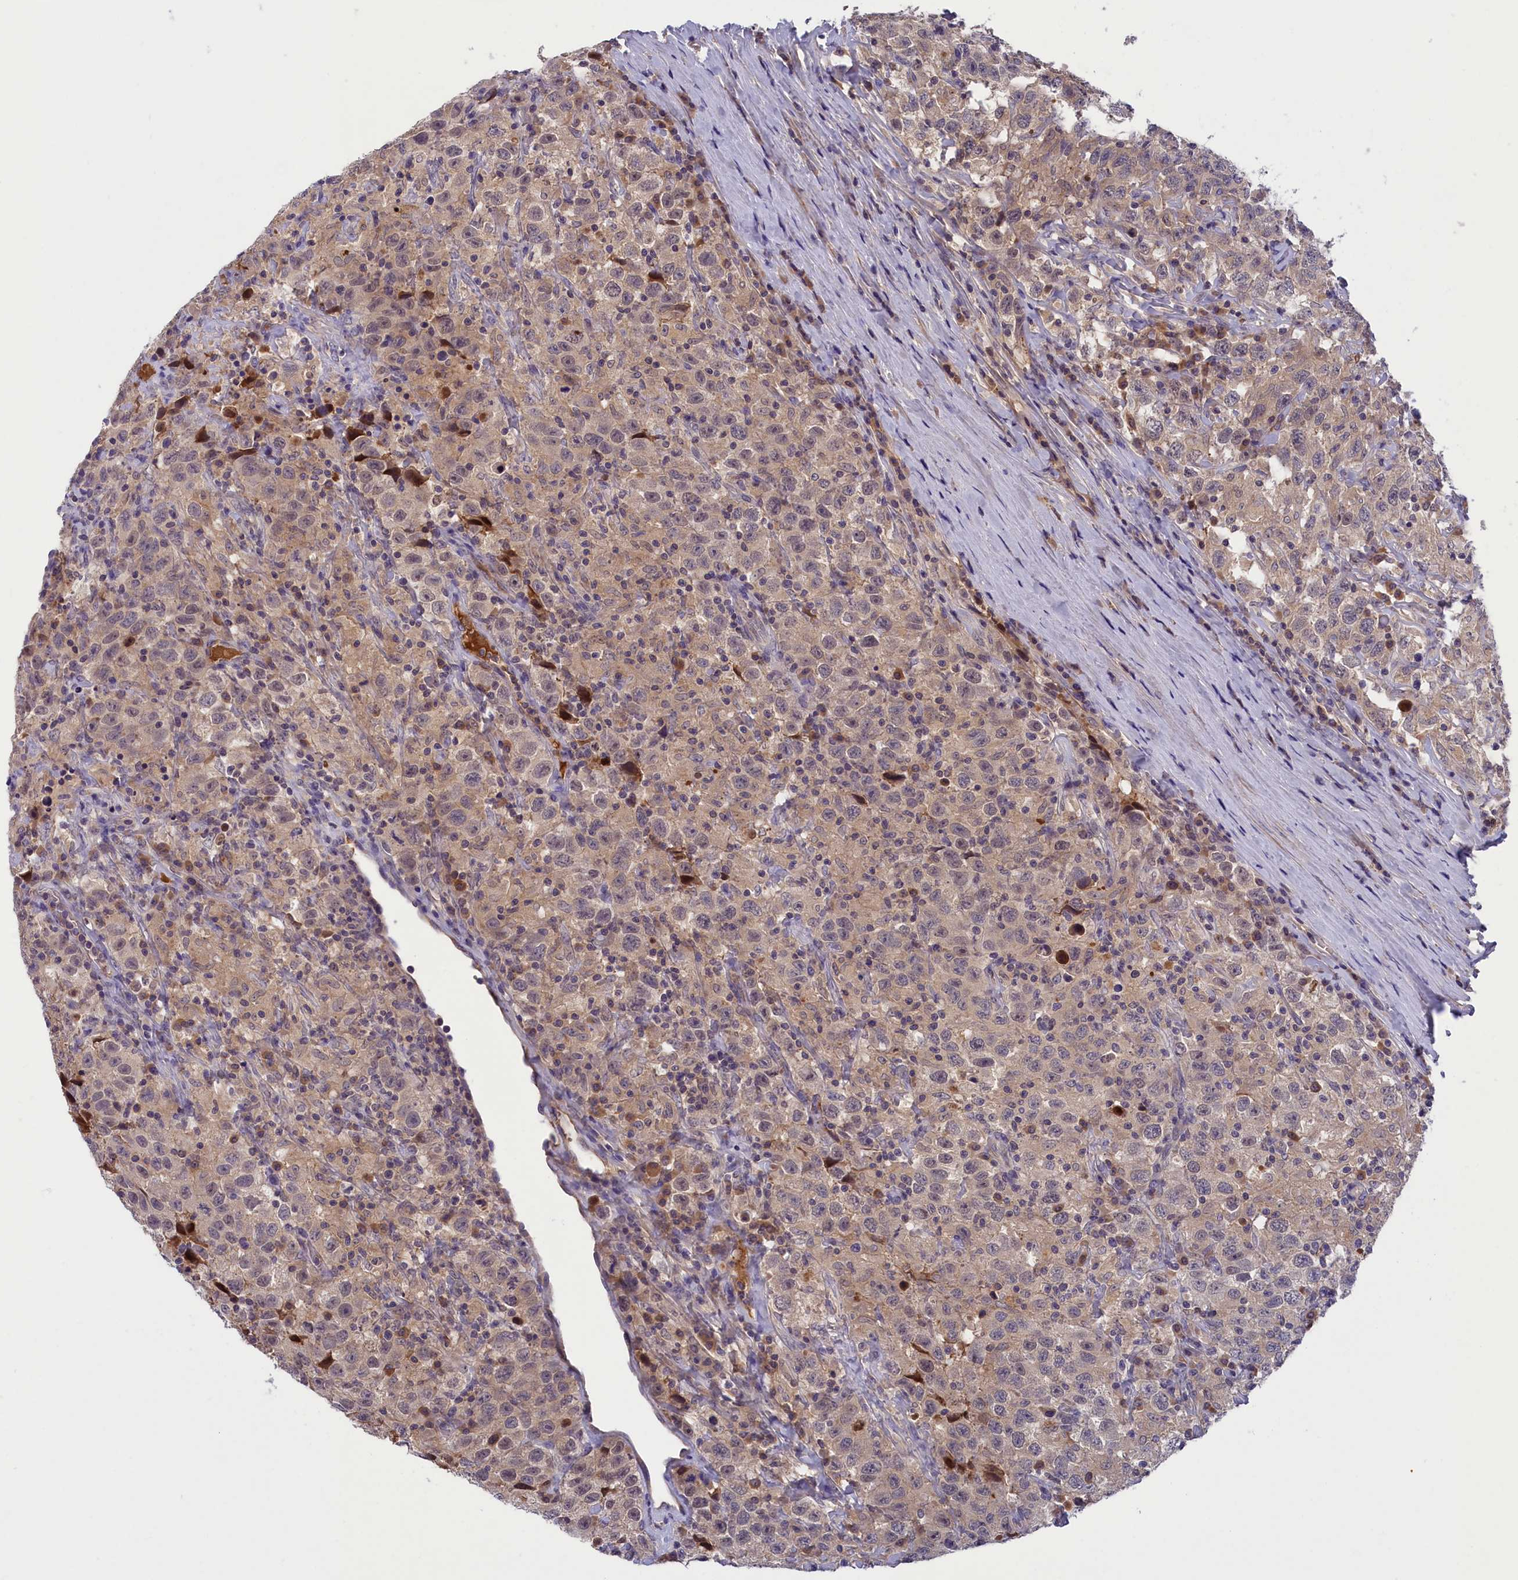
{"staining": {"intensity": "weak", "quantity": "25%-75%", "location": "cytoplasmic/membranous"}, "tissue": "testis cancer", "cell_type": "Tumor cells", "image_type": "cancer", "snomed": [{"axis": "morphology", "description": "Seminoma, NOS"}, {"axis": "topography", "description": "Testis"}], "caption": "About 25%-75% of tumor cells in testis seminoma show weak cytoplasmic/membranous protein expression as visualized by brown immunohistochemical staining.", "gene": "STYX", "patient": {"sex": "male", "age": 41}}